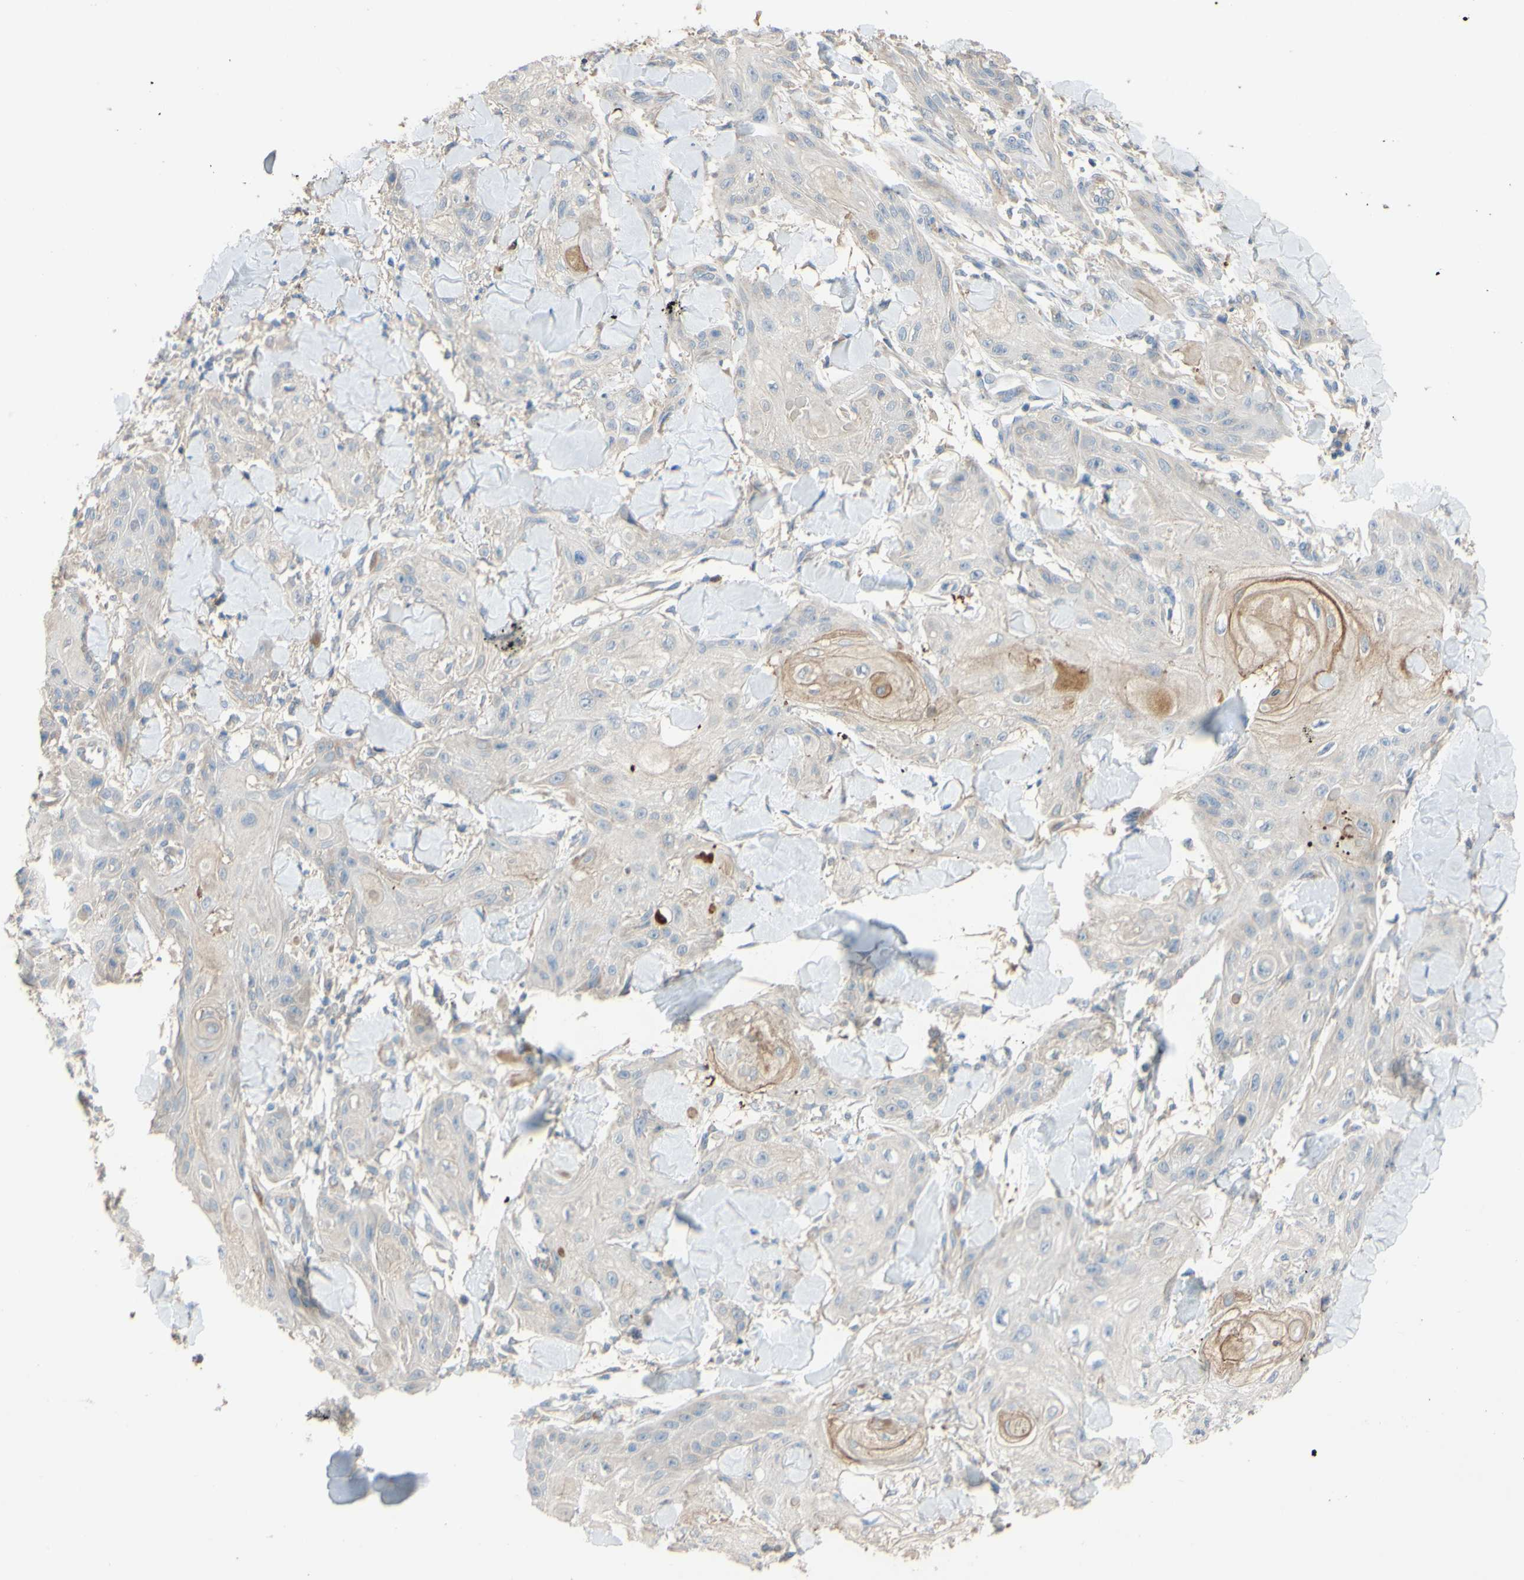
{"staining": {"intensity": "negative", "quantity": "none", "location": "none"}, "tissue": "skin cancer", "cell_type": "Tumor cells", "image_type": "cancer", "snomed": [{"axis": "morphology", "description": "Squamous cell carcinoma, NOS"}, {"axis": "topography", "description": "Skin"}], "caption": "Tumor cells show no significant protein positivity in squamous cell carcinoma (skin).", "gene": "DKK3", "patient": {"sex": "male", "age": 74}}